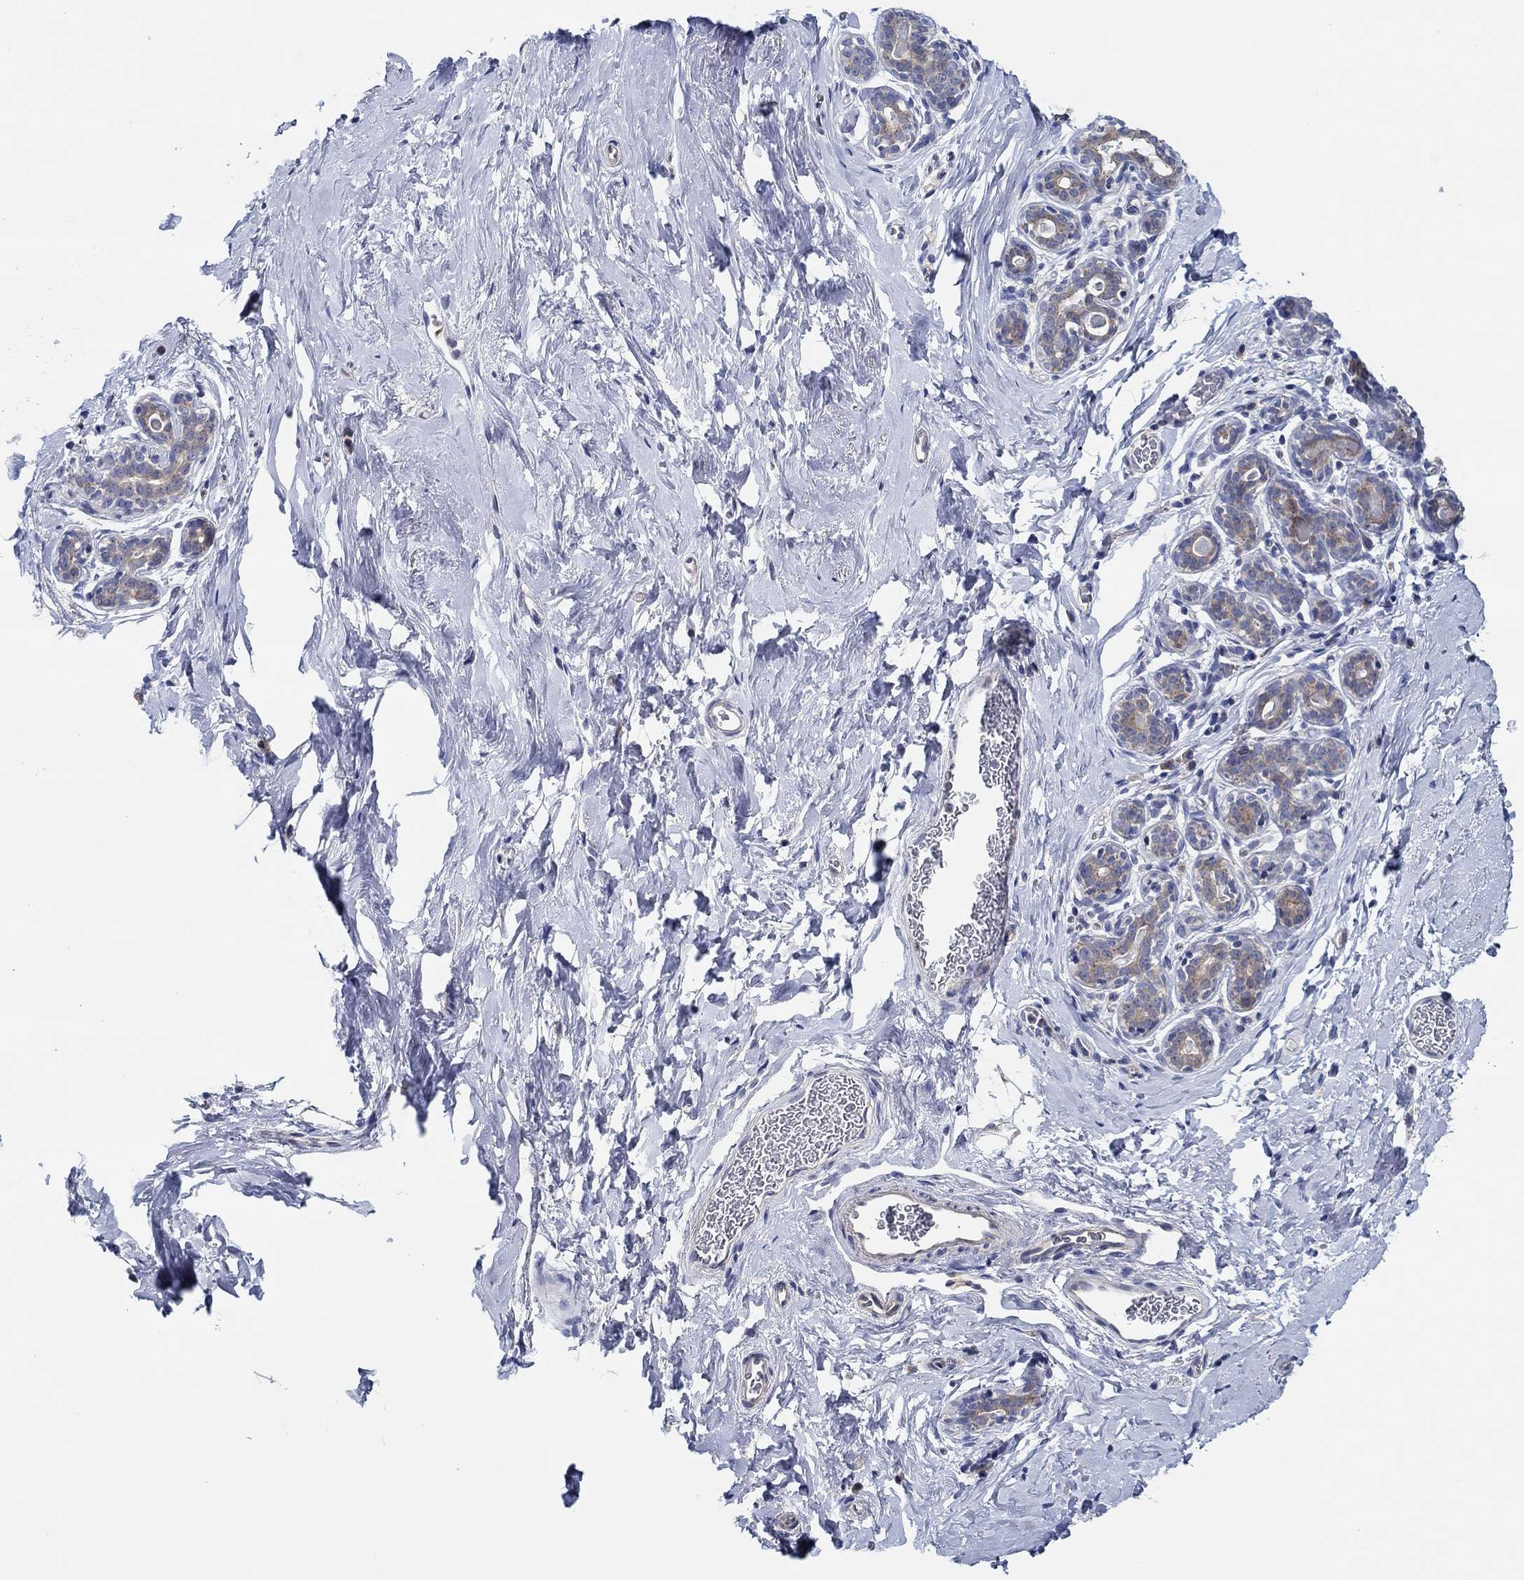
{"staining": {"intensity": "negative", "quantity": "none", "location": "none"}, "tissue": "breast", "cell_type": "Adipocytes", "image_type": "normal", "snomed": [{"axis": "morphology", "description": "Normal tissue, NOS"}, {"axis": "topography", "description": "Skin"}, {"axis": "topography", "description": "Breast"}], "caption": "Immunohistochemistry micrograph of unremarkable breast: breast stained with DAB (3,3'-diaminobenzidine) shows no significant protein expression in adipocytes.", "gene": "CFAP61", "patient": {"sex": "female", "age": 43}}